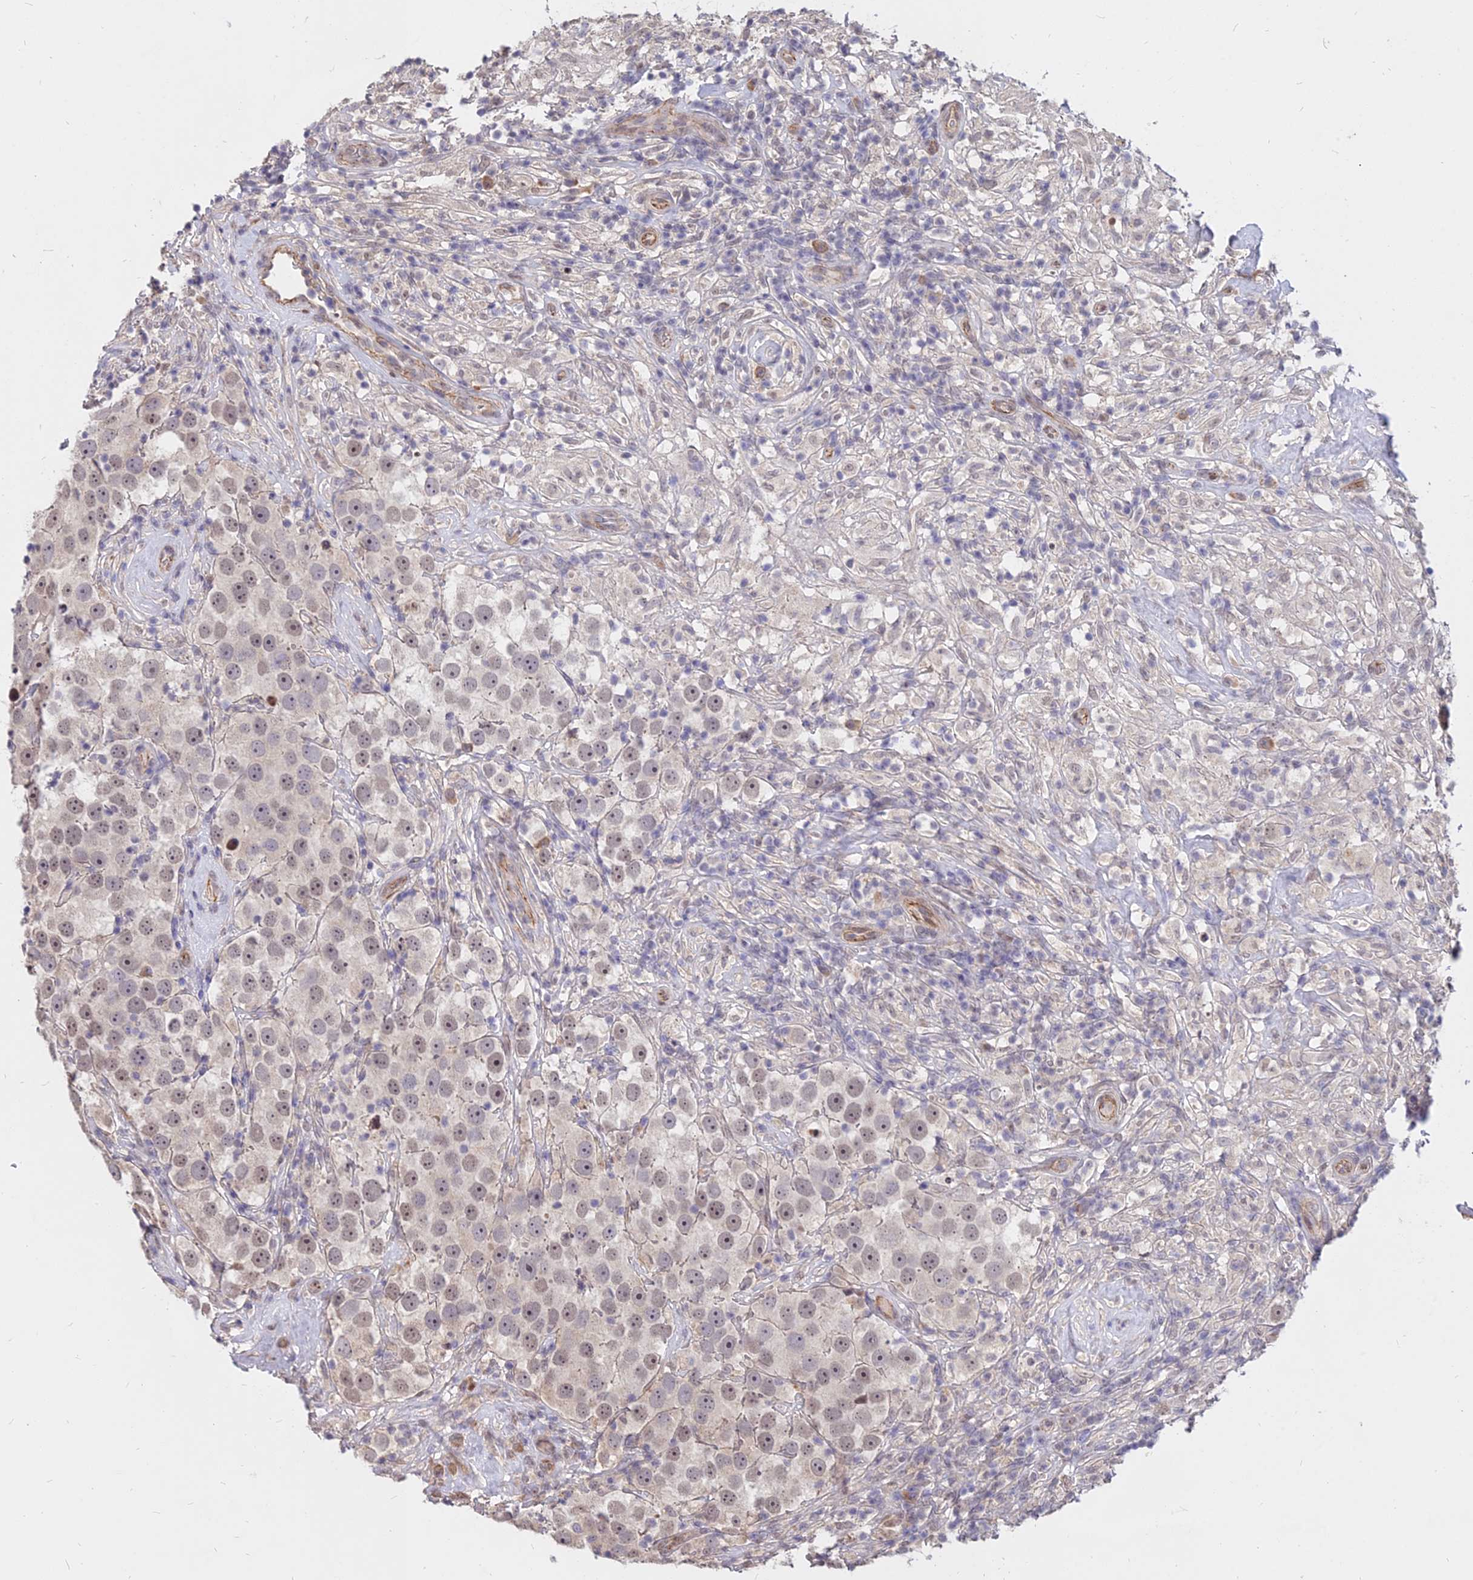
{"staining": {"intensity": "weak", "quantity": "<25%", "location": "nuclear"}, "tissue": "testis cancer", "cell_type": "Tumor cells", "image_type": "cancer", "snomed": [{"axis": "morphology", "description": "Seminoma, NOS"}, {"axis": "topography", "description": "Testis"}], "caption": "IHC histopathology image of neoplastic tissue: testis seminoma stained with DAB (3,3'-diaminobenzidine) demonstrates no significant protein expression in tumor cells.", "gene": "C11orf68", "patient": {"sex": "male", "age": 49}}